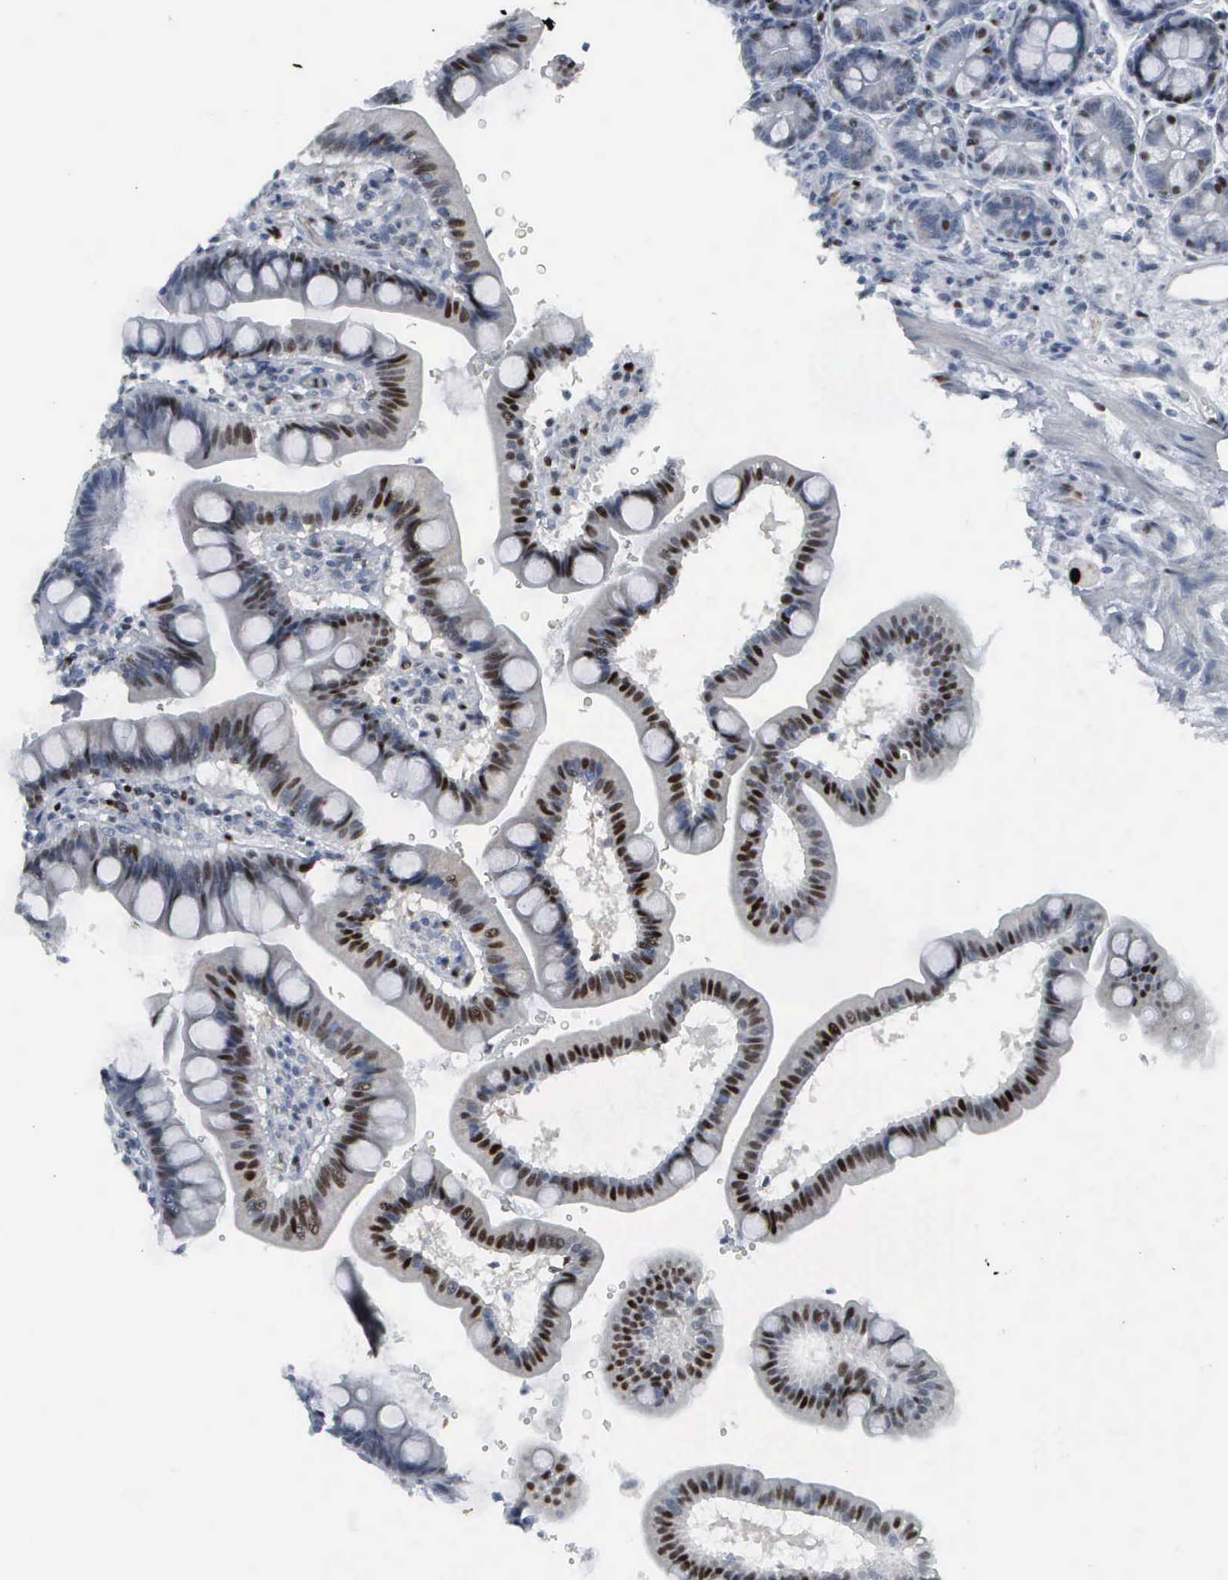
{"staining": {"intensity": "strong", "quantity": "25%-75%", "location": "nuclear"}, "tissue": "duodenum", "cell_type": "Glandular cells", "image_type": "normal", "snomed": [{"axis": "morphology", "description": "Normal tissue, NOS"}, {"axis": "topography", "description": "Pancreas"}, {"axis": "topography", "description": "Duodenum"}], "caption": "Immunohistochemistry (IHC) of unremarkable human duodenum displays high levels of strong nuclear staining in approximately 25%-75% of glandular cells. (Stains: DAB (3,3'-diaminobenzidine) in brown, nuclei in blue, Microscopy: brightfield microscopy at high magnification).", "gene": "CCND3", "patient": {"sex": "male", "age": 79}}